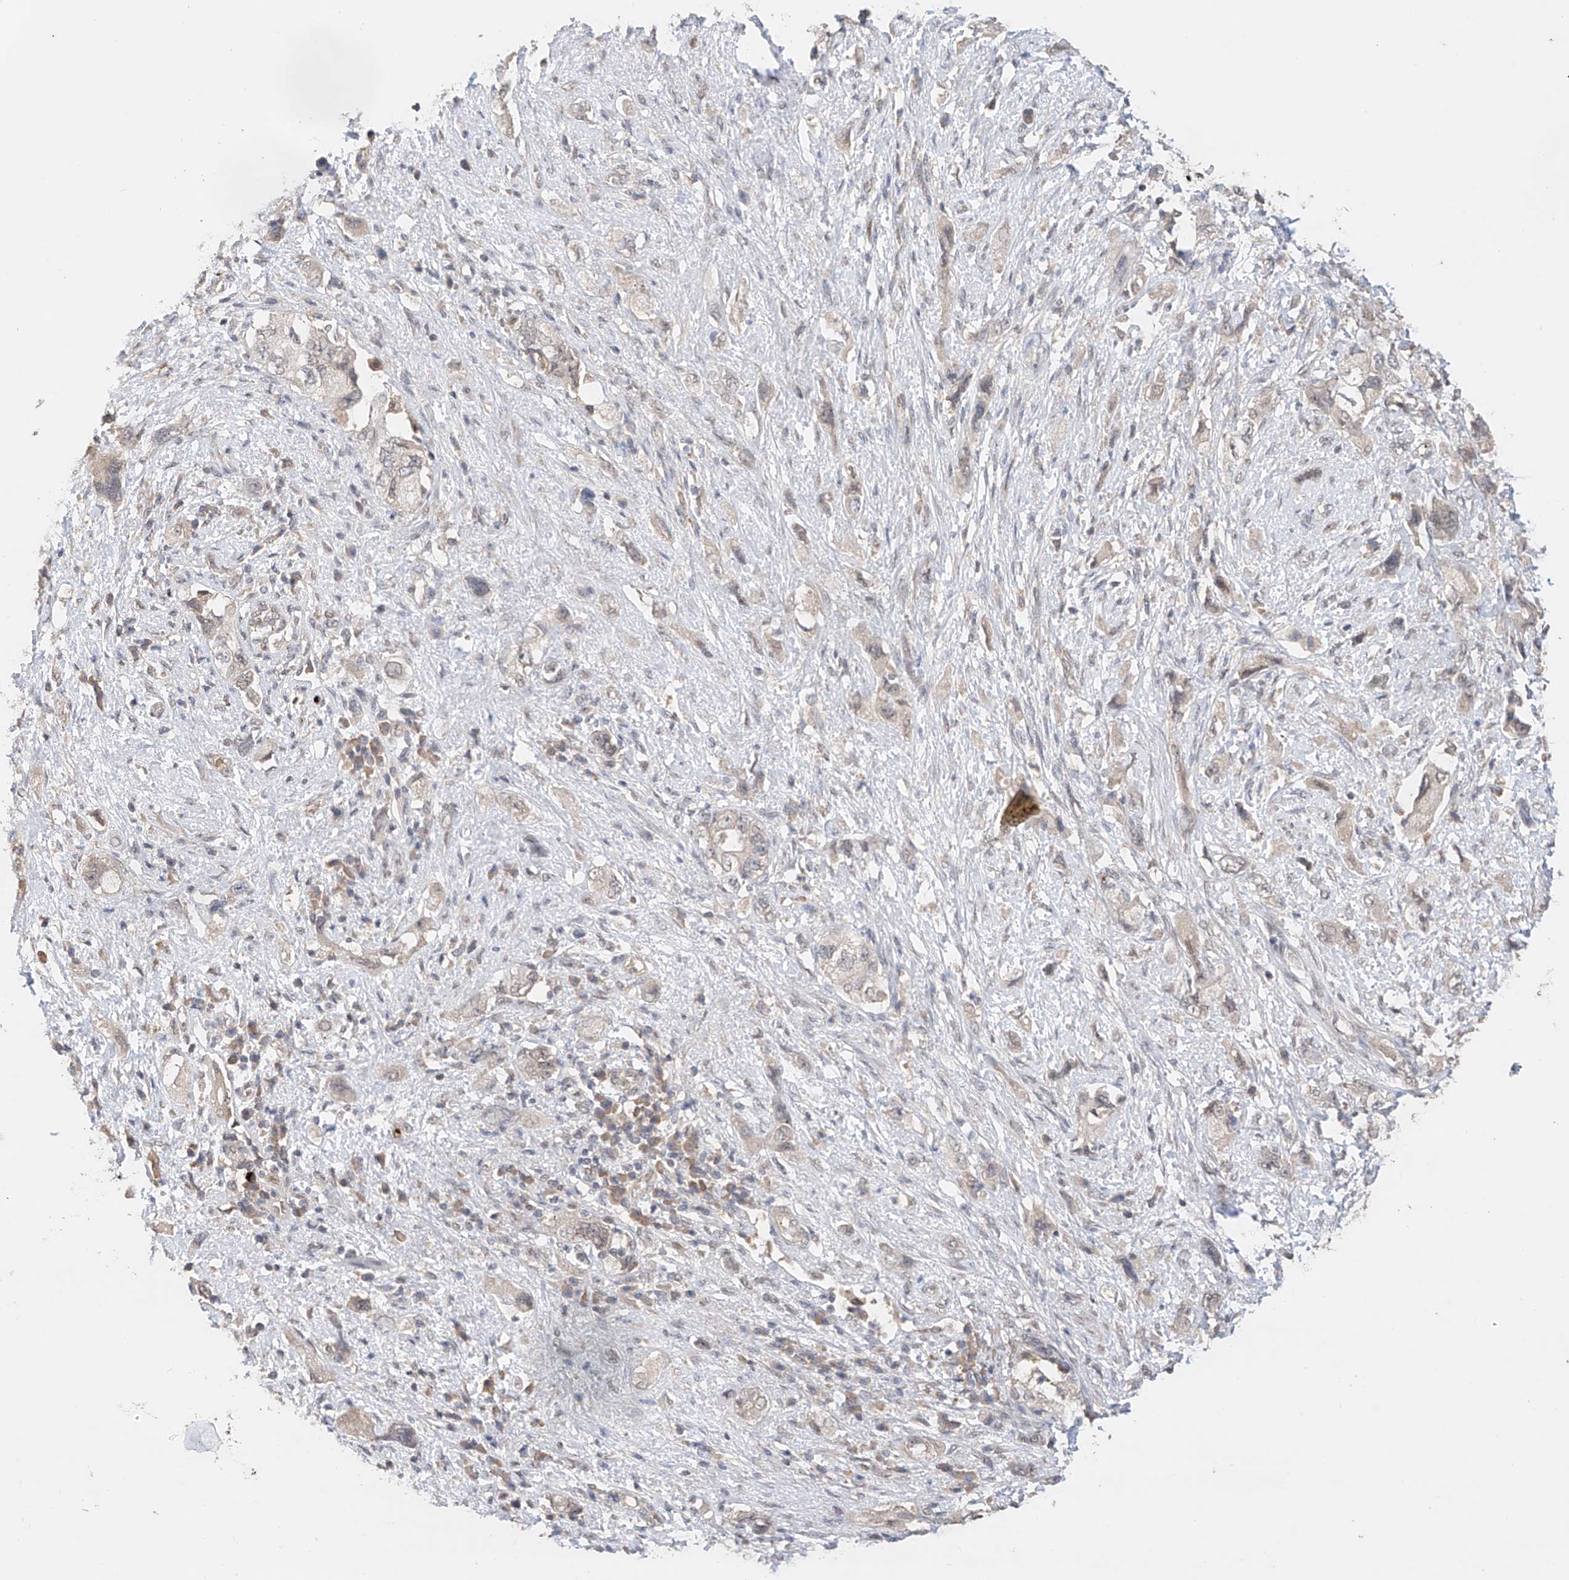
{"staining": {"intensity": "negative", "quantity": "none", "location": "none"}, "tissue": "pancreatic cancer", "cell_type": "Tumor cells", "image_type": "cancer", "snomed": [{"axis": "morphology", "description": "Adenocarcinoma, NOS"}, {"axis": "topography", "description": "Pancreas"}], "caption": "Pancreatic adenocarcinoma was stained to show a protein in brown. There is no significant expression in tumor cells.", "gene": "ZFHX2", "patient": {"sex": "female", "age": 73}}